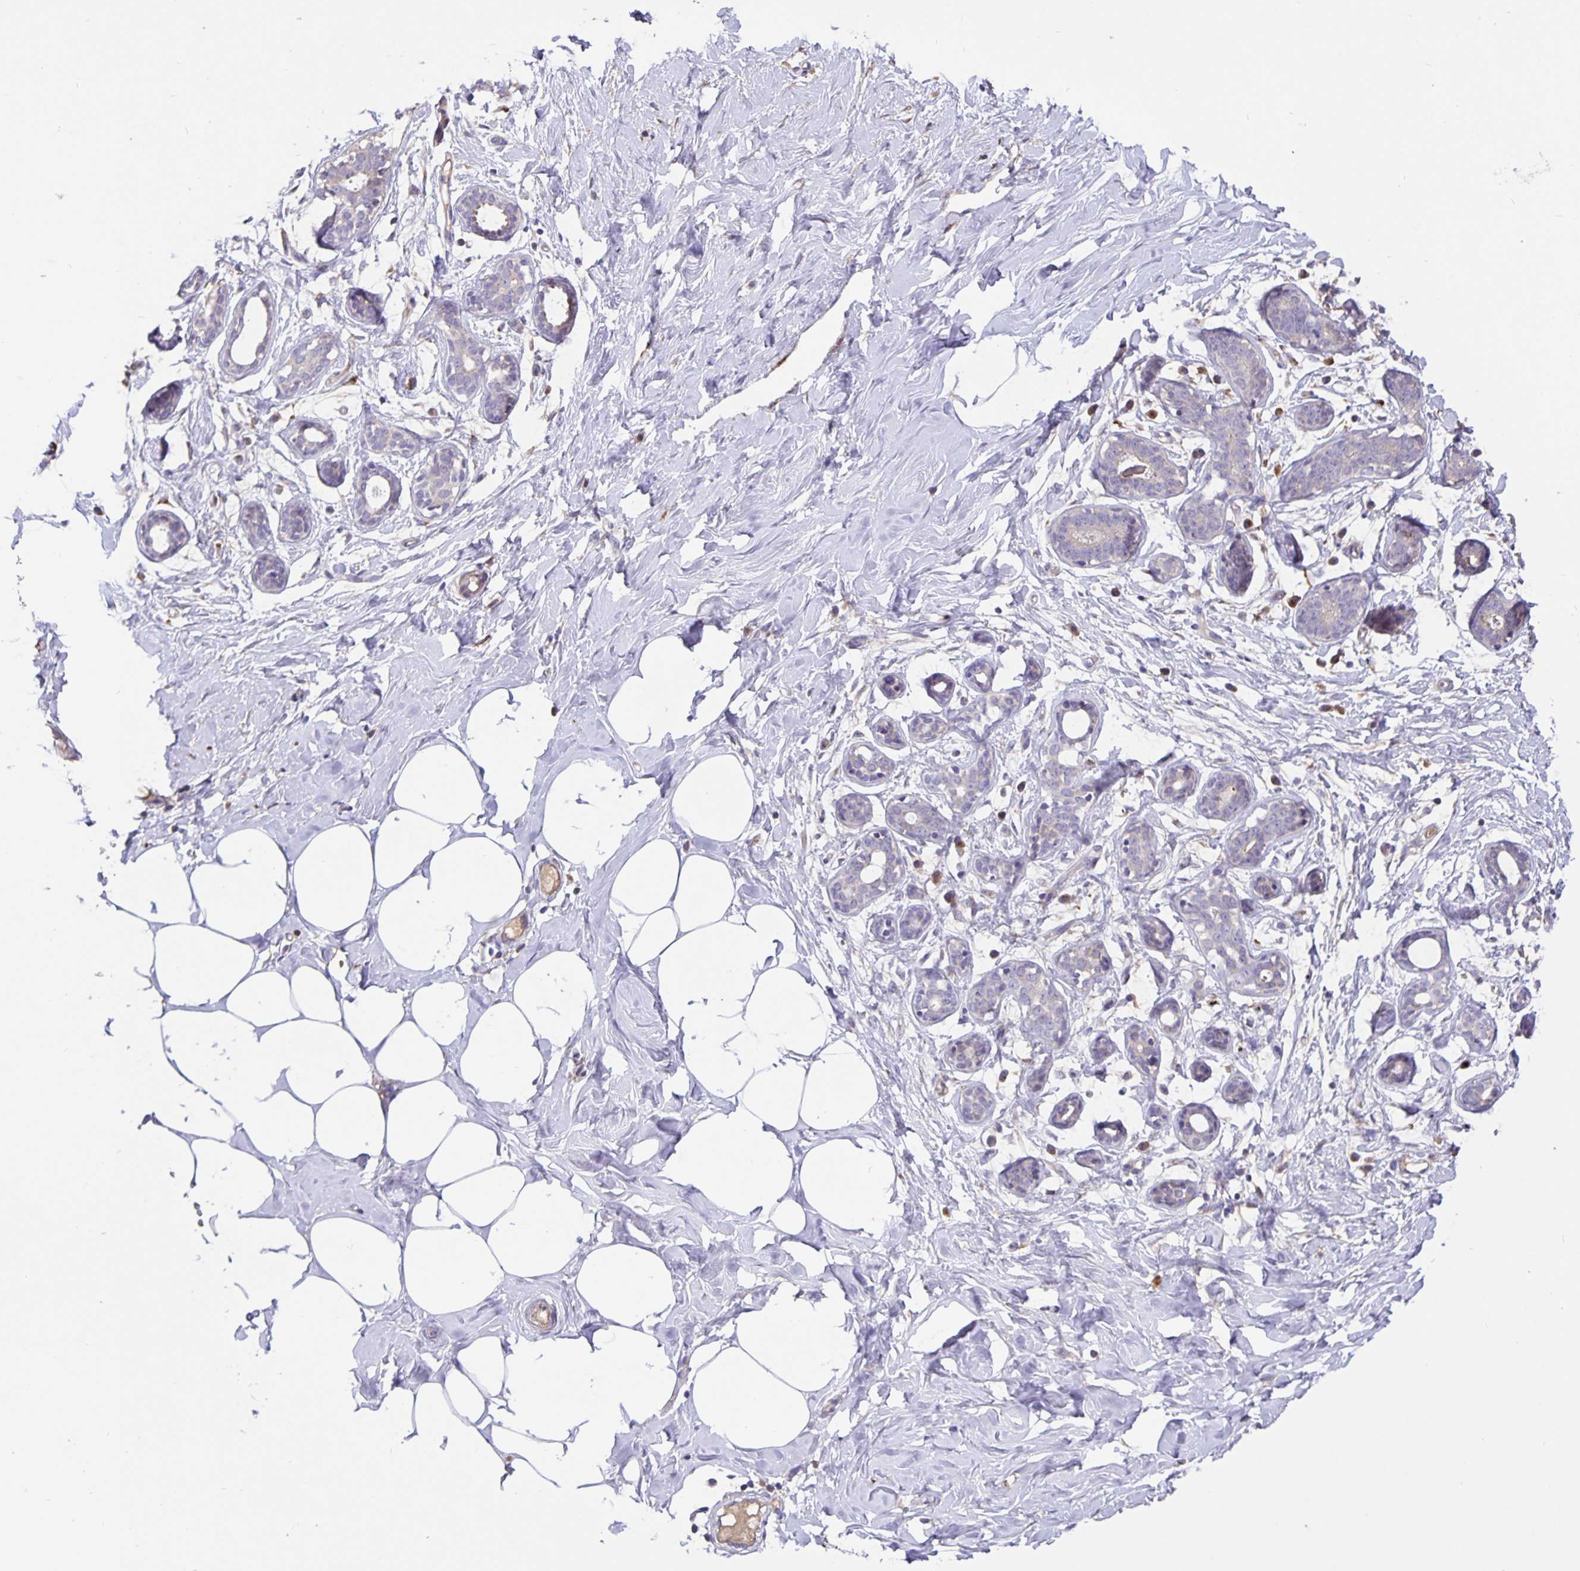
{"staining": {"intensity": "negative", "quantity": "none", "location": "none"}, "tissue": "breast", "cell_type": "Adipocytes", "image_type": "normal", "snomed": [{"axis": "morphology", "description": "Normal tissue, NOS"}, {"axis": "topography", "description": "Breast"}], "caption": "Immunohistochemistry (IHC) photomicrograph of normal human breast stained for a protein (brown), which exhibits no expression in adipocytes. Brightfield microscopy of IHC stained with DAB (3,3'-diaminobenzidine) (brown) and hematoxylin (blue), captured at high magnification.", "gene": "EML6", "patient": {"sex": "female", "age": 27}}